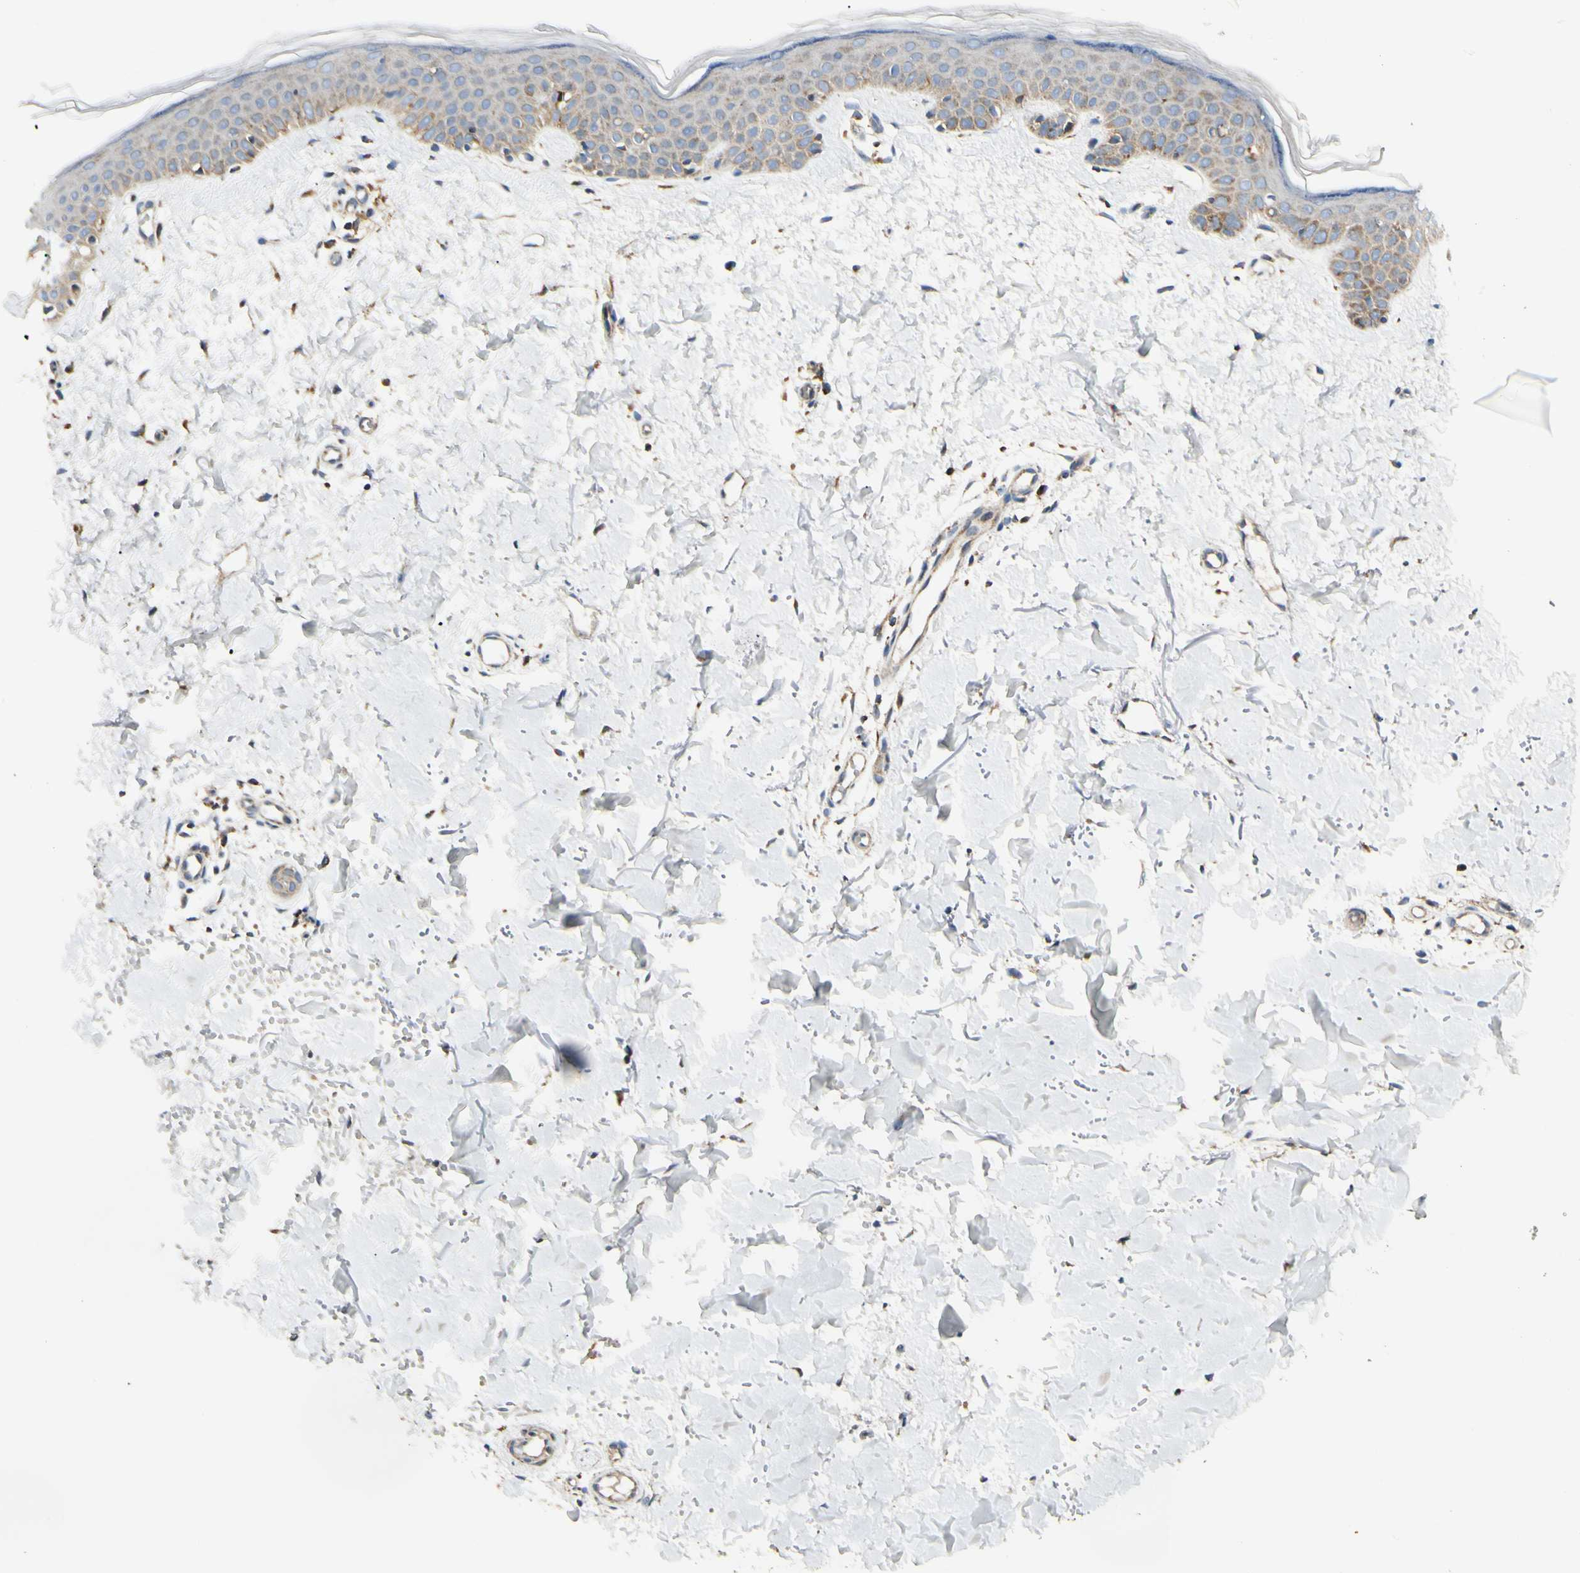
{"staining": {"intensity": "moderate", "quantity": ">75%", "location": "cytoplasmic/membranous"}, "tissue": "skin", "cell_type": "Fibroblasts", "image_type": "normal", "snomed": [{"axis": "morphology", "description": "Normal tissue, NOS"}, {"axis": "topography", "description": "Skin"}], "caption": "A medium amount of moderate cytoplasmic/membranous expression is appreciated in about >75% of fibroblasts in normal skin.", "gene": "MRPL9", "patient": {"sex": "female", "age": 56}}